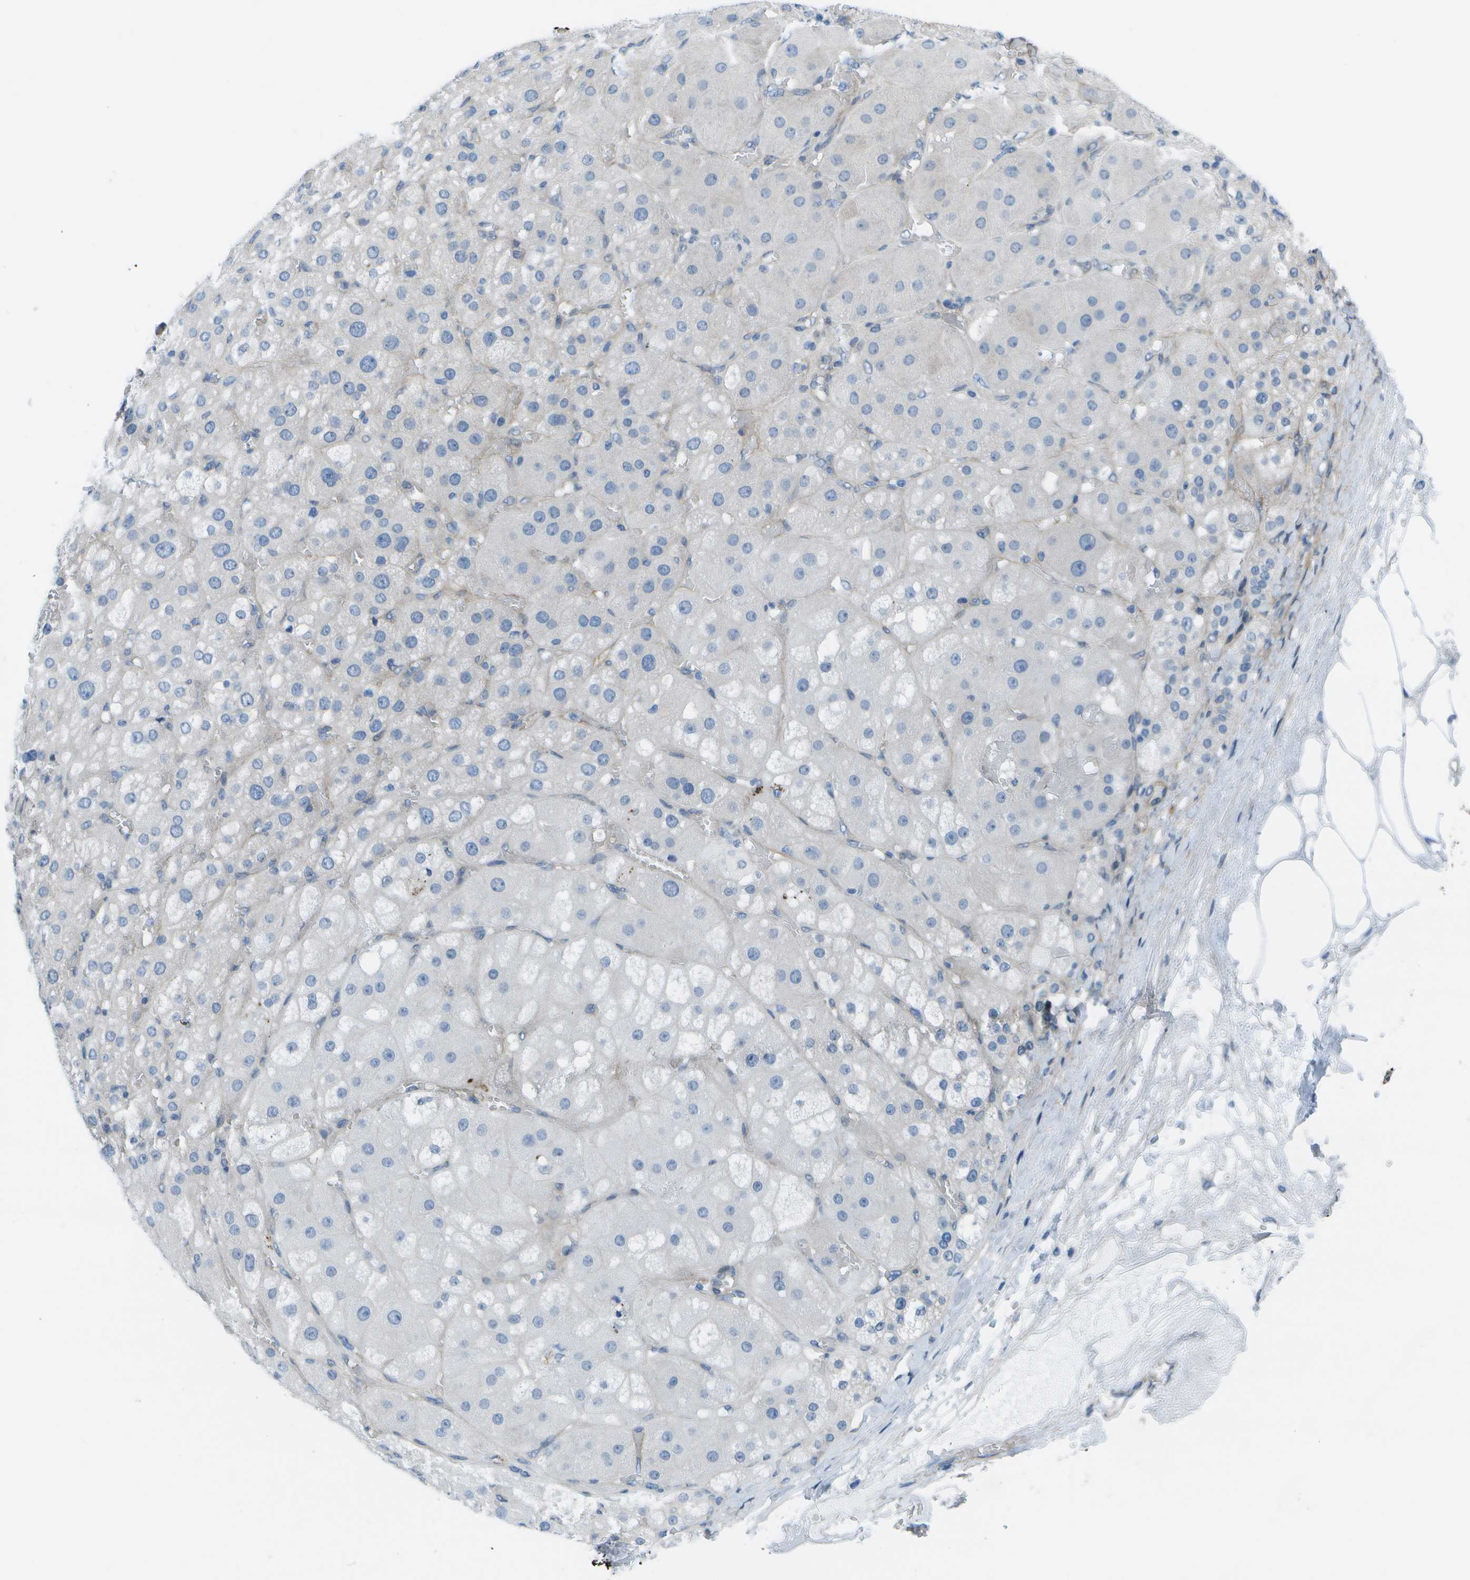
{"staining": {"intensity": "weak", "quantity": "<25%", "location": "cytoplasmic/membranous"}, "tissue": "adrenal gland", "cell_type": "Glandular cells", "image_type": "normal", "snomed": [{"axis": "morphology", "description": "Normal tissue, NOS"}, {"axis": "topography", "description": "Adrenal gland"}], "caption": "Glandular cells show no significant positivity in benign adrenal gland. Brightfield microscopy of immunohistochemistry (IHC) stained with DAB (3,3'-diaminobenzidine) (brown) and hematoxylin (blue), captured at high magnification.", "gene": "SORBS3", "patient": {"sex": "female", "age": 47}}